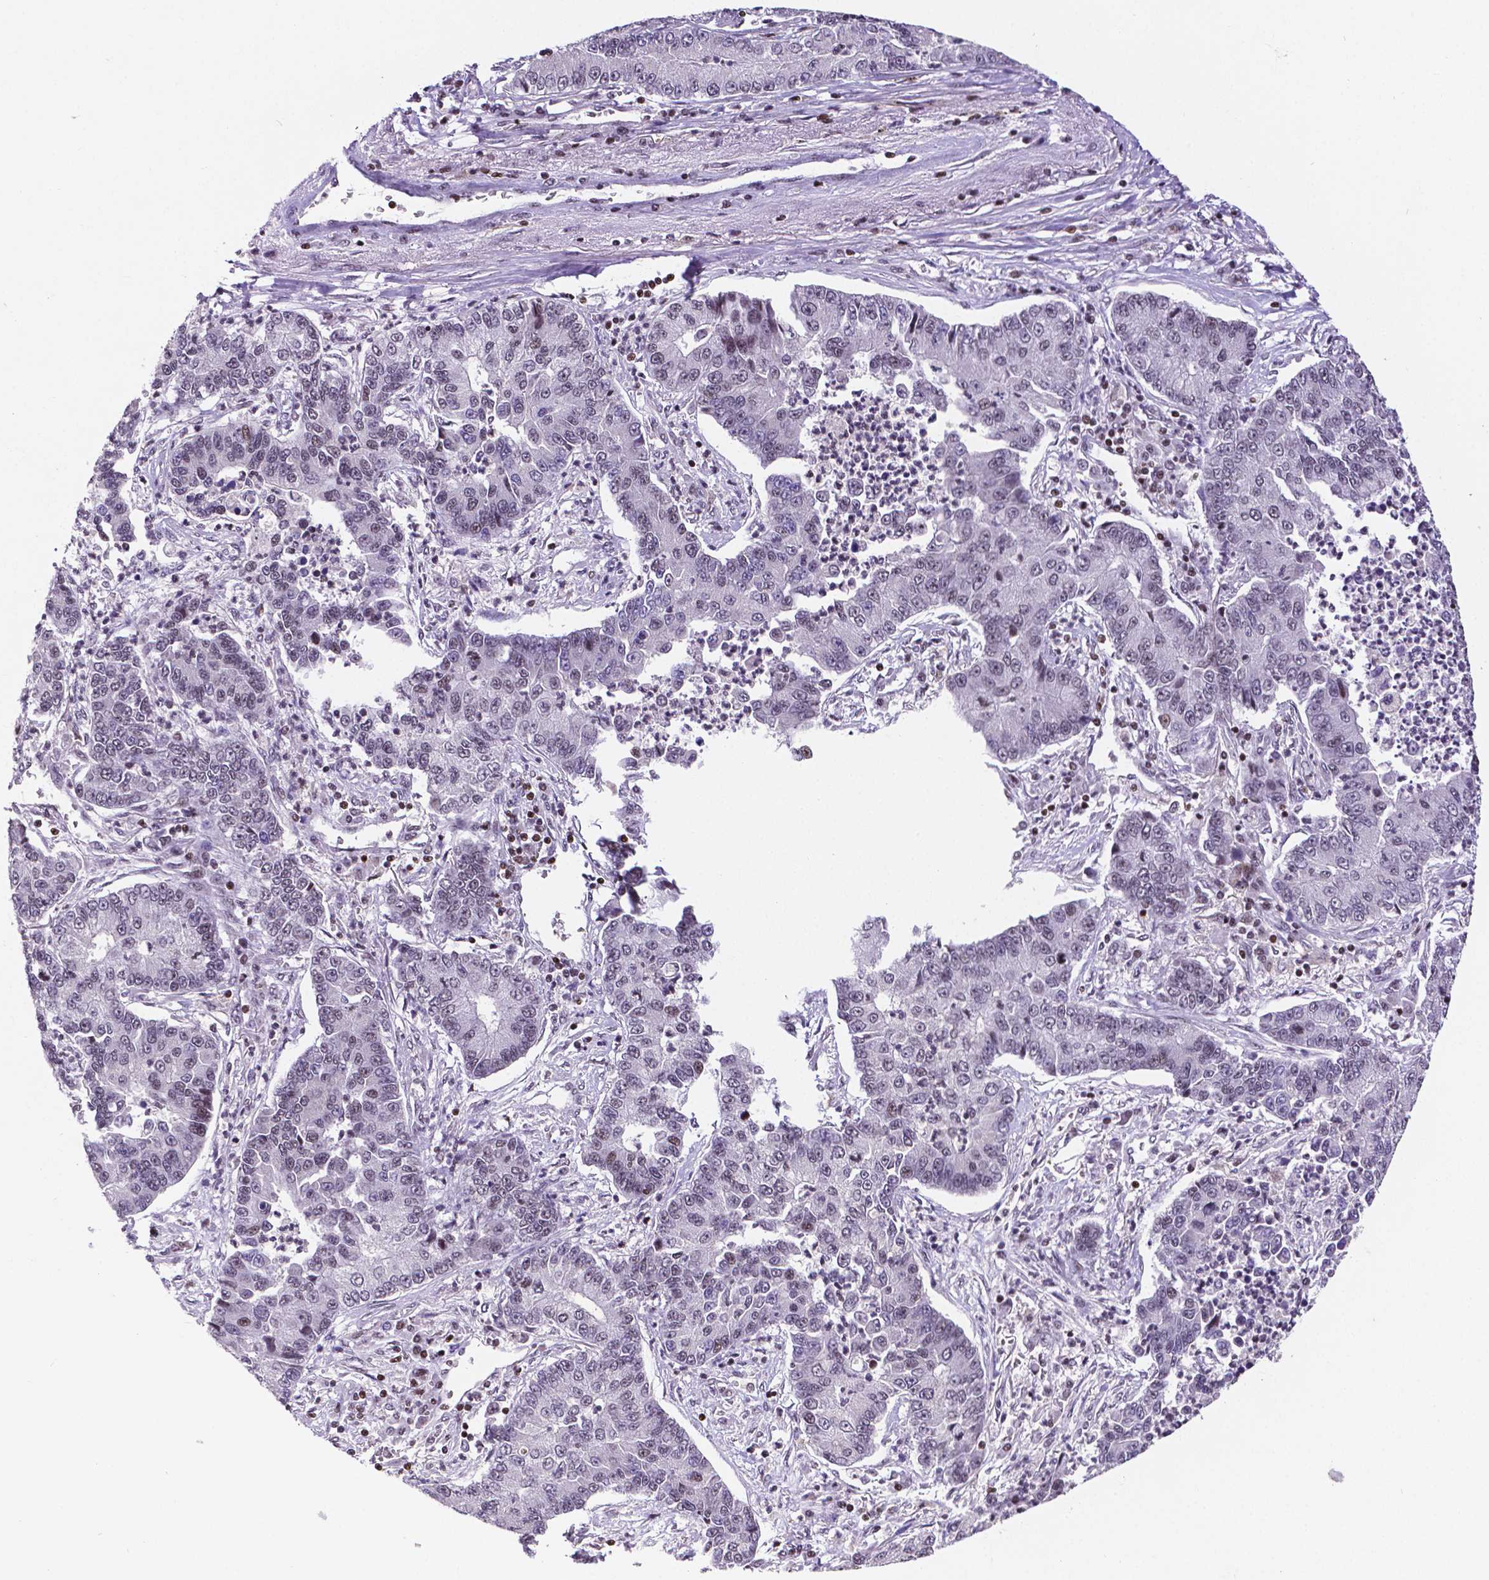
{"staining": {"intensity": "negative", "quantity": "none", "location": "none"}, "tissue": "lung cancer", "cell_type": "Tumor cells", "image_type": "cancer", "snomed": [{"axis": "morphology", "description": "Adenocarcinoma, NOS"}, {"axis": "topography", "description": "Lung"}], "caption": "Histopathology image shows no protein staining in tumor cells of lung cancer (adenocarcinoma) tissue.", "gene": "CTCF", "patient": {"sex": "female", "age": 57}}